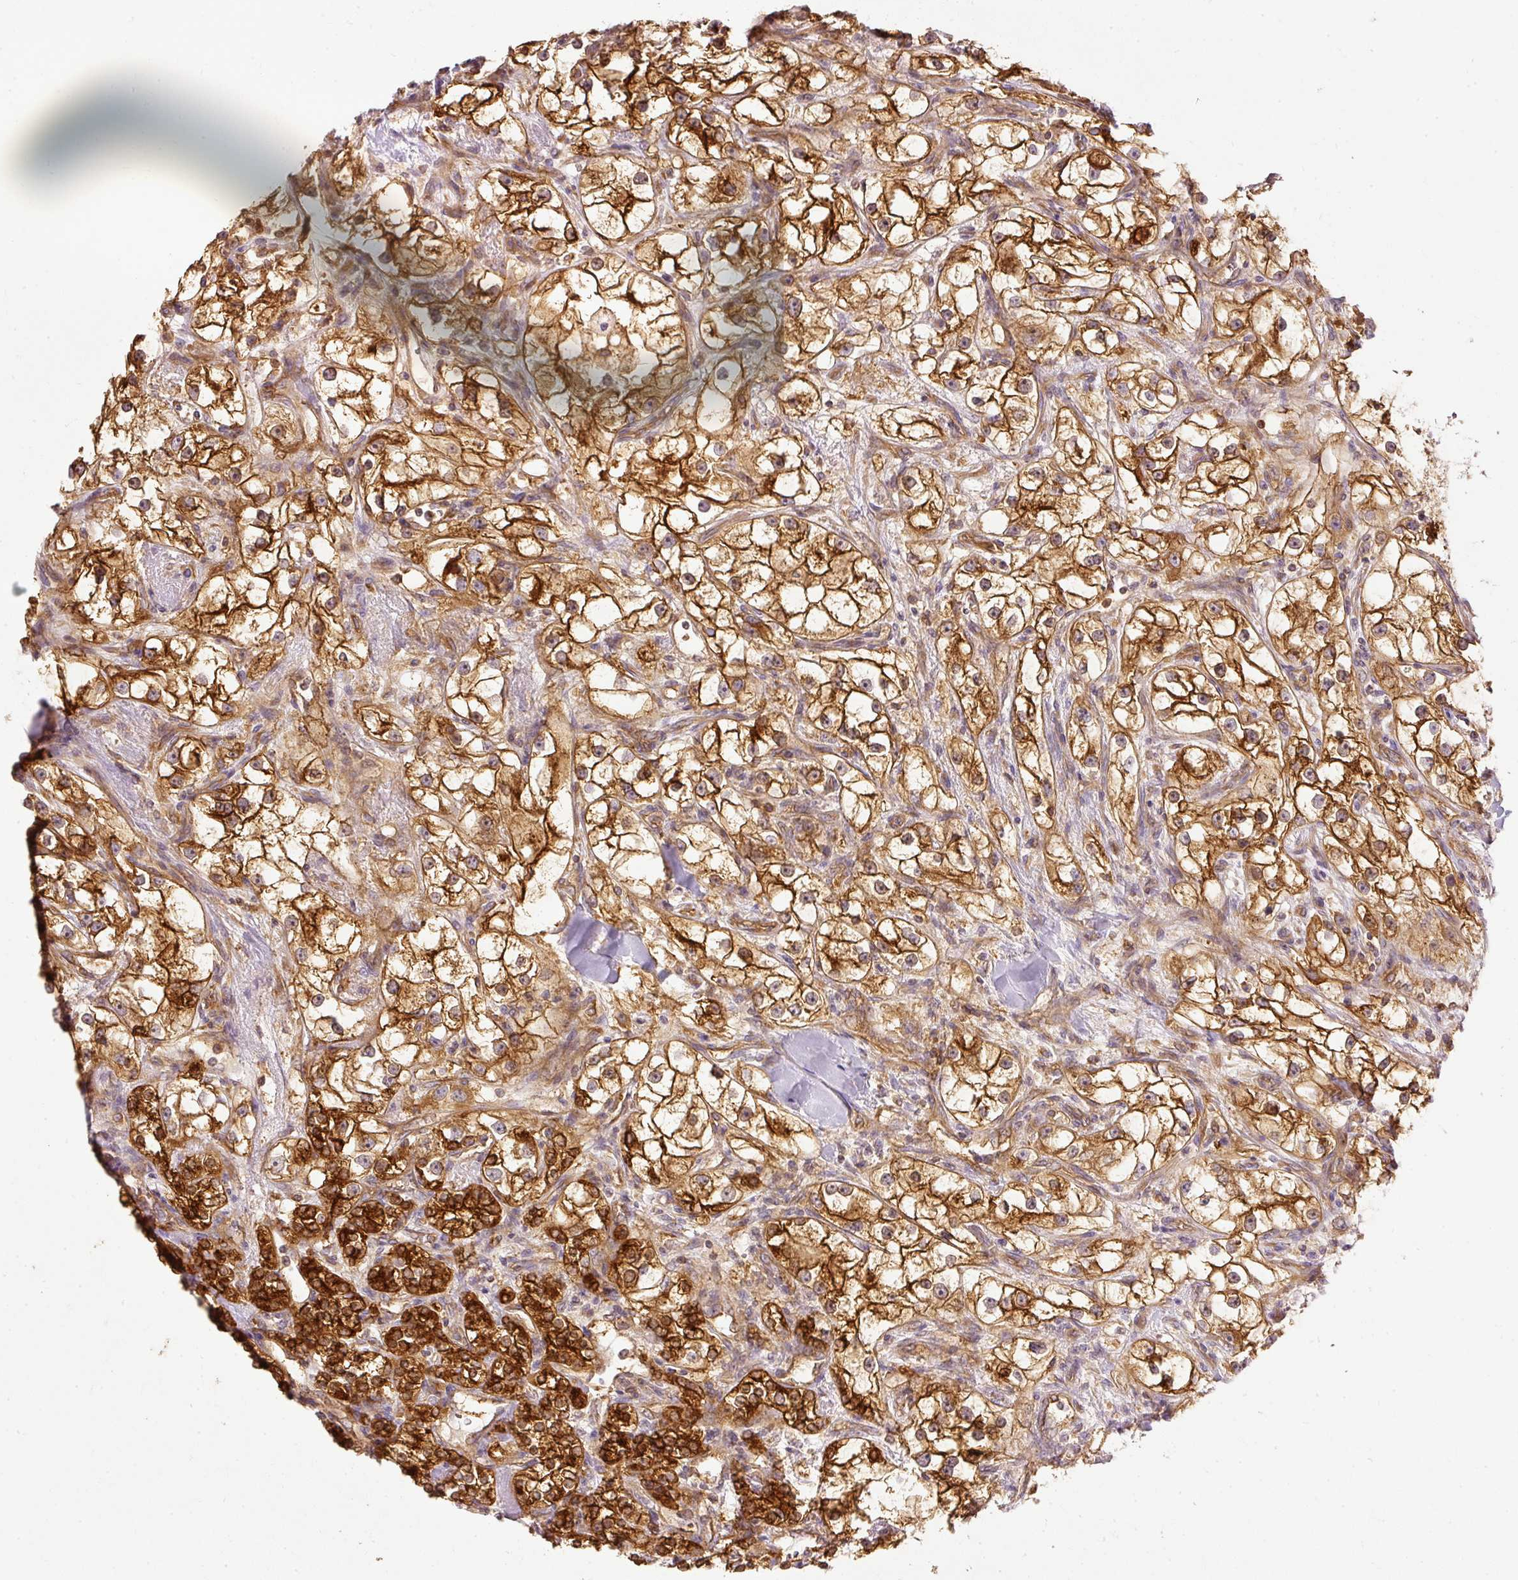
{"staining": {"intensity": "strong", "quantity": ">75%", "location": "cytoplasmic/membranous"}, "tissue": "renal cancer", "cell_type": "Tumor cells", "image_type": "cancer", "snomed": [{"axis": "morphology", "description": "Adenocarcinoma, NOS"}, {"axis": "topography", "description": "Kidney"}], "caption": "Renal cancer was stained to show a protein in brown. There is high levels of strong cytoplasmic/membranous staining in approximately >75% of tumor cells.", "gene": "ARMH3", "patient": {"sex": "male", "age": 77}}